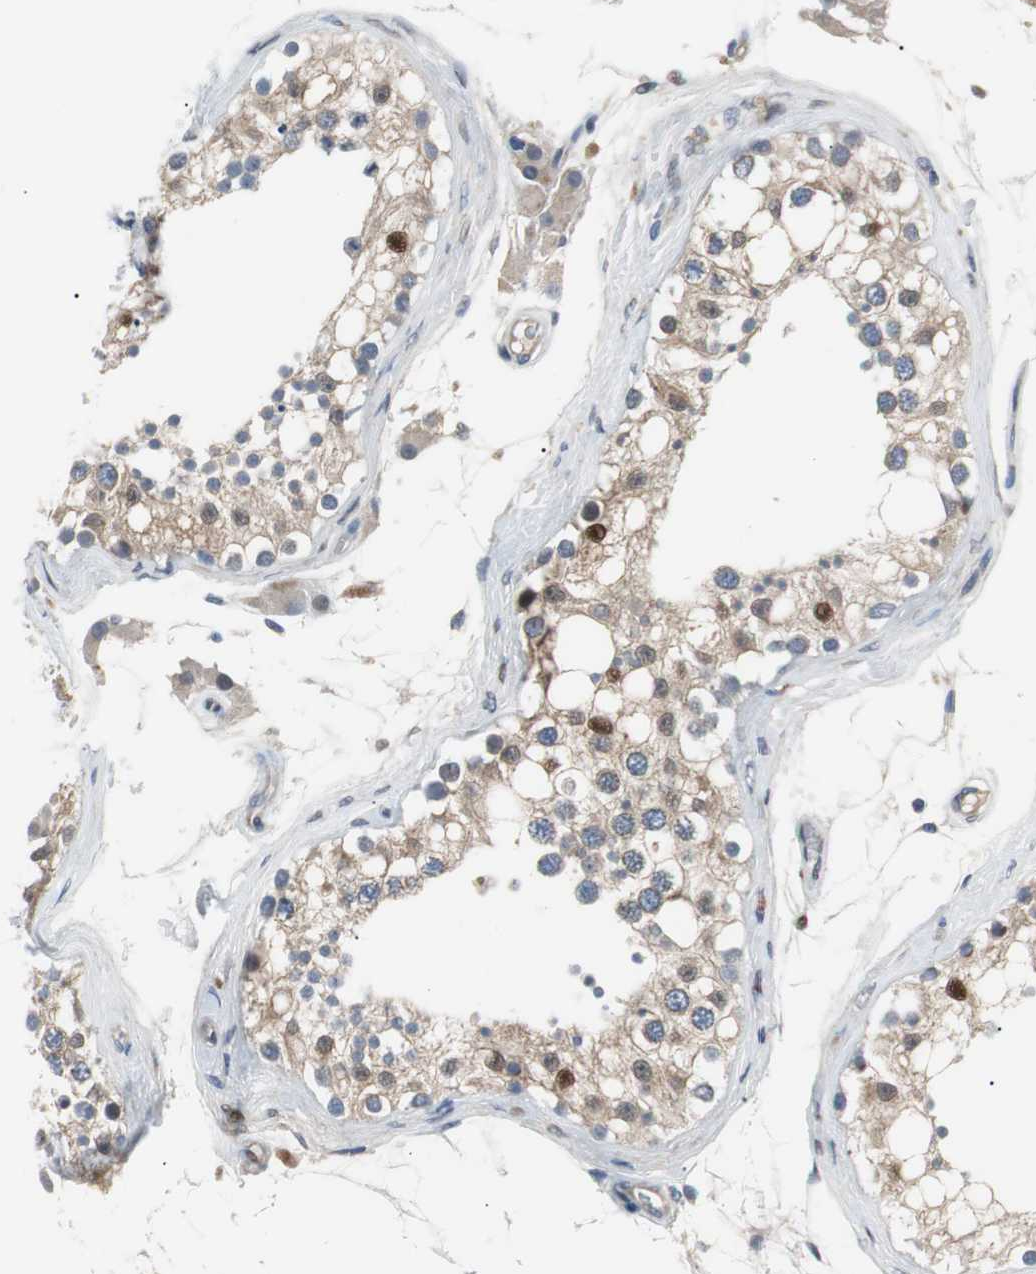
{"staining": {"intensity": "moderate", "quantity": "<25%", "location": "cytoplasmic/membranous,nuclear"}, "tissue": "testis", "cell_type": "Cells in seminiferous ducts", "image_type": "normal", "snomed": [{"axis": "morphology", "description": "Normal tissue, NOS"}, {"axis": "topography", "description": "Testis"}], "caption": "A brown stain highlights moderate cytoplasmic/membranous,nuclear positivity of a protein in cells in seminiferous ducts of normal testis. (DAB (3,3'-diaminobenzidine) IHC with brightfield microscopy, high magnification).", "gene": "MAP2K4", "patient": {"sex": "male", "age": 68}}